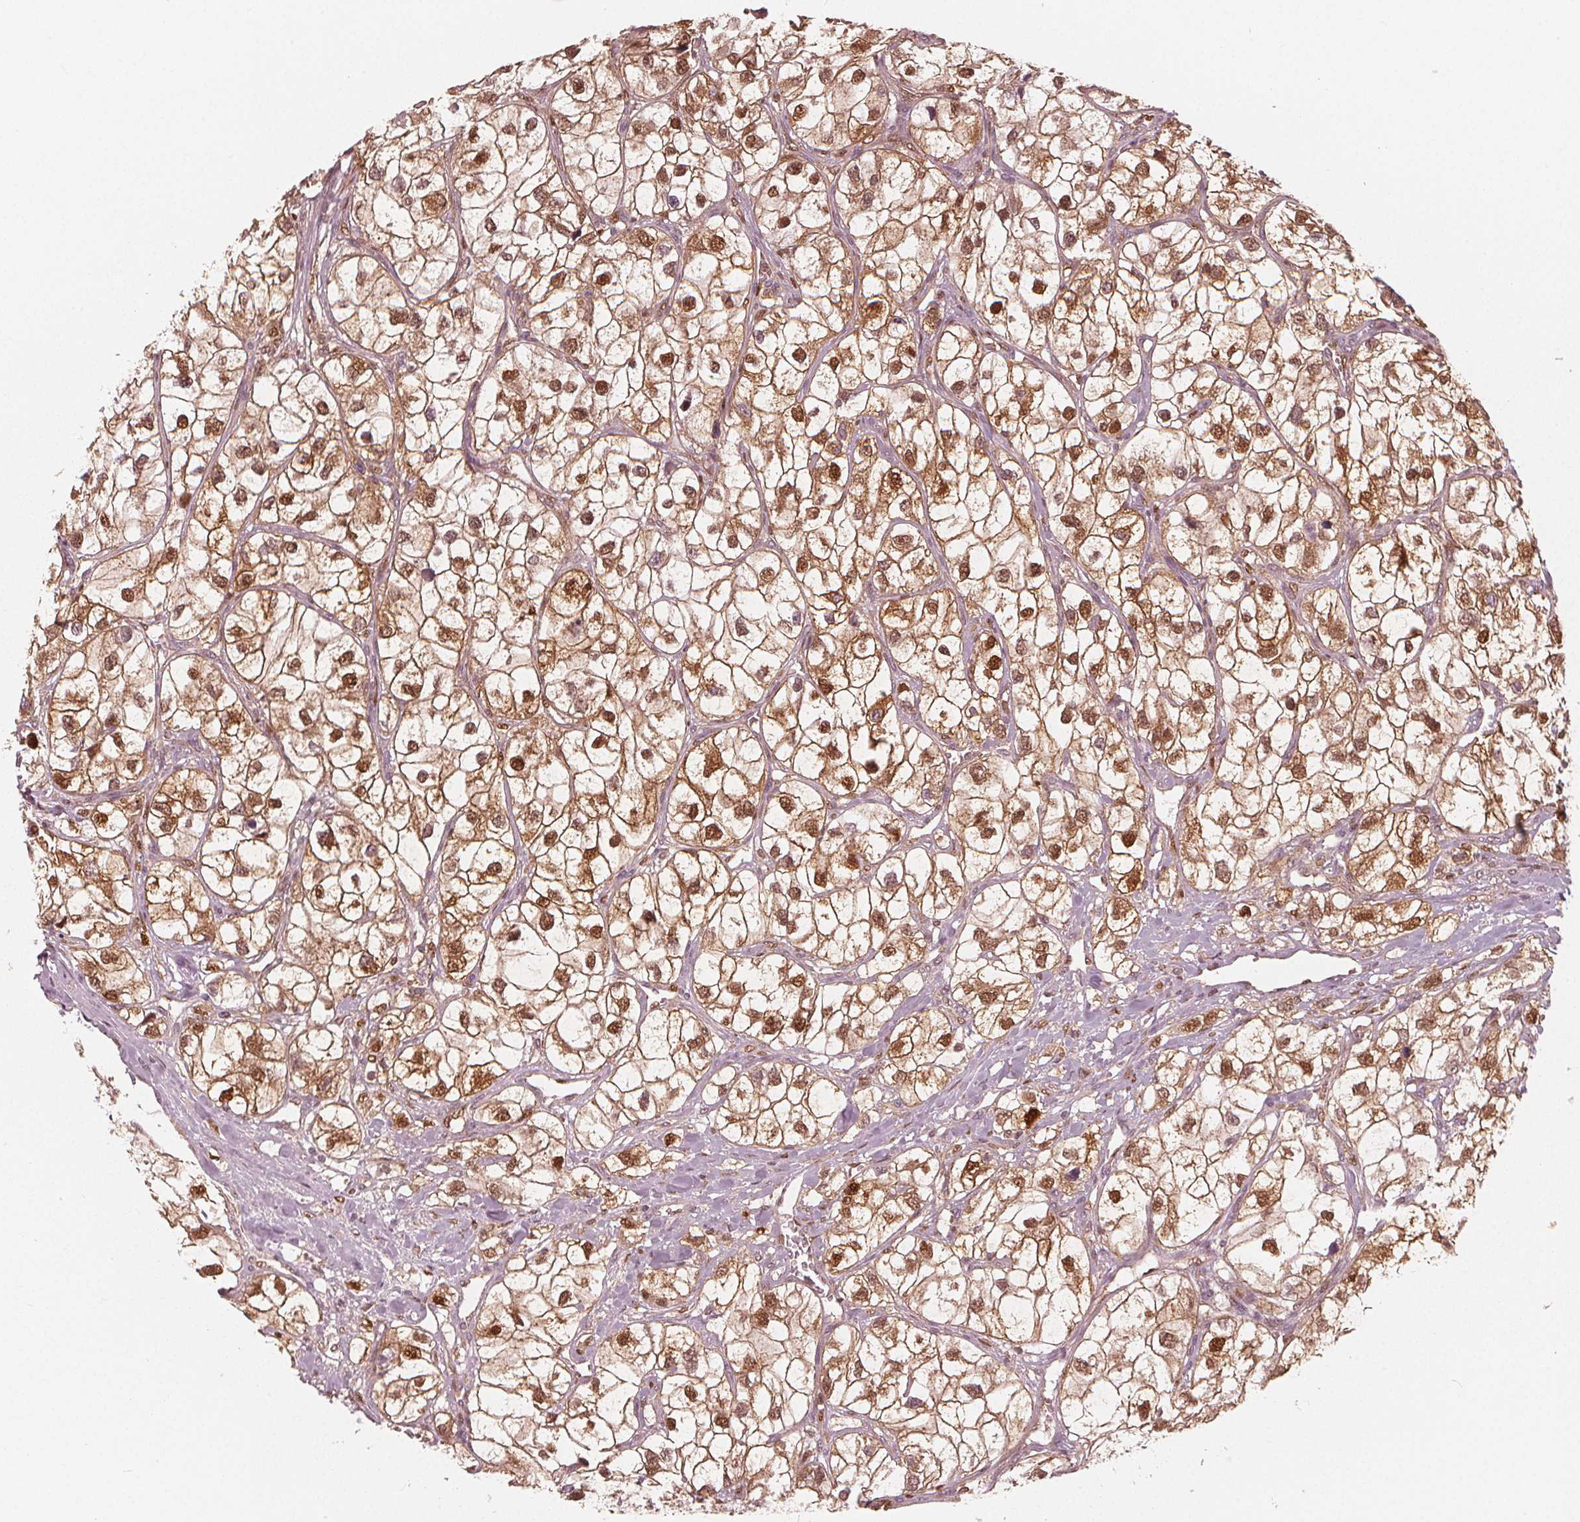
{"staining": {"intensity": "moderate", "quantity": ">75%", "location": "cytoplasmic/membranous,nuclear"}, "tissue": "renal cancer", "cell_type": "Tumor cells", "image_type": "cancer", "snomed": [{"axis": "morphology", "description": "Adenocarcinoma, NOS"}, {"axis": "topography", "description": "Kidney"}], "caption": "This photomicrograph shows IHC staining of human adenocarcinoma (renal), with medium moderate cytoplasmic/membranous and nuclear staining in approximately >75% of tumor cells.", "gene": "SQSTM1", "patient": {"sex": "male", "age": 59}}